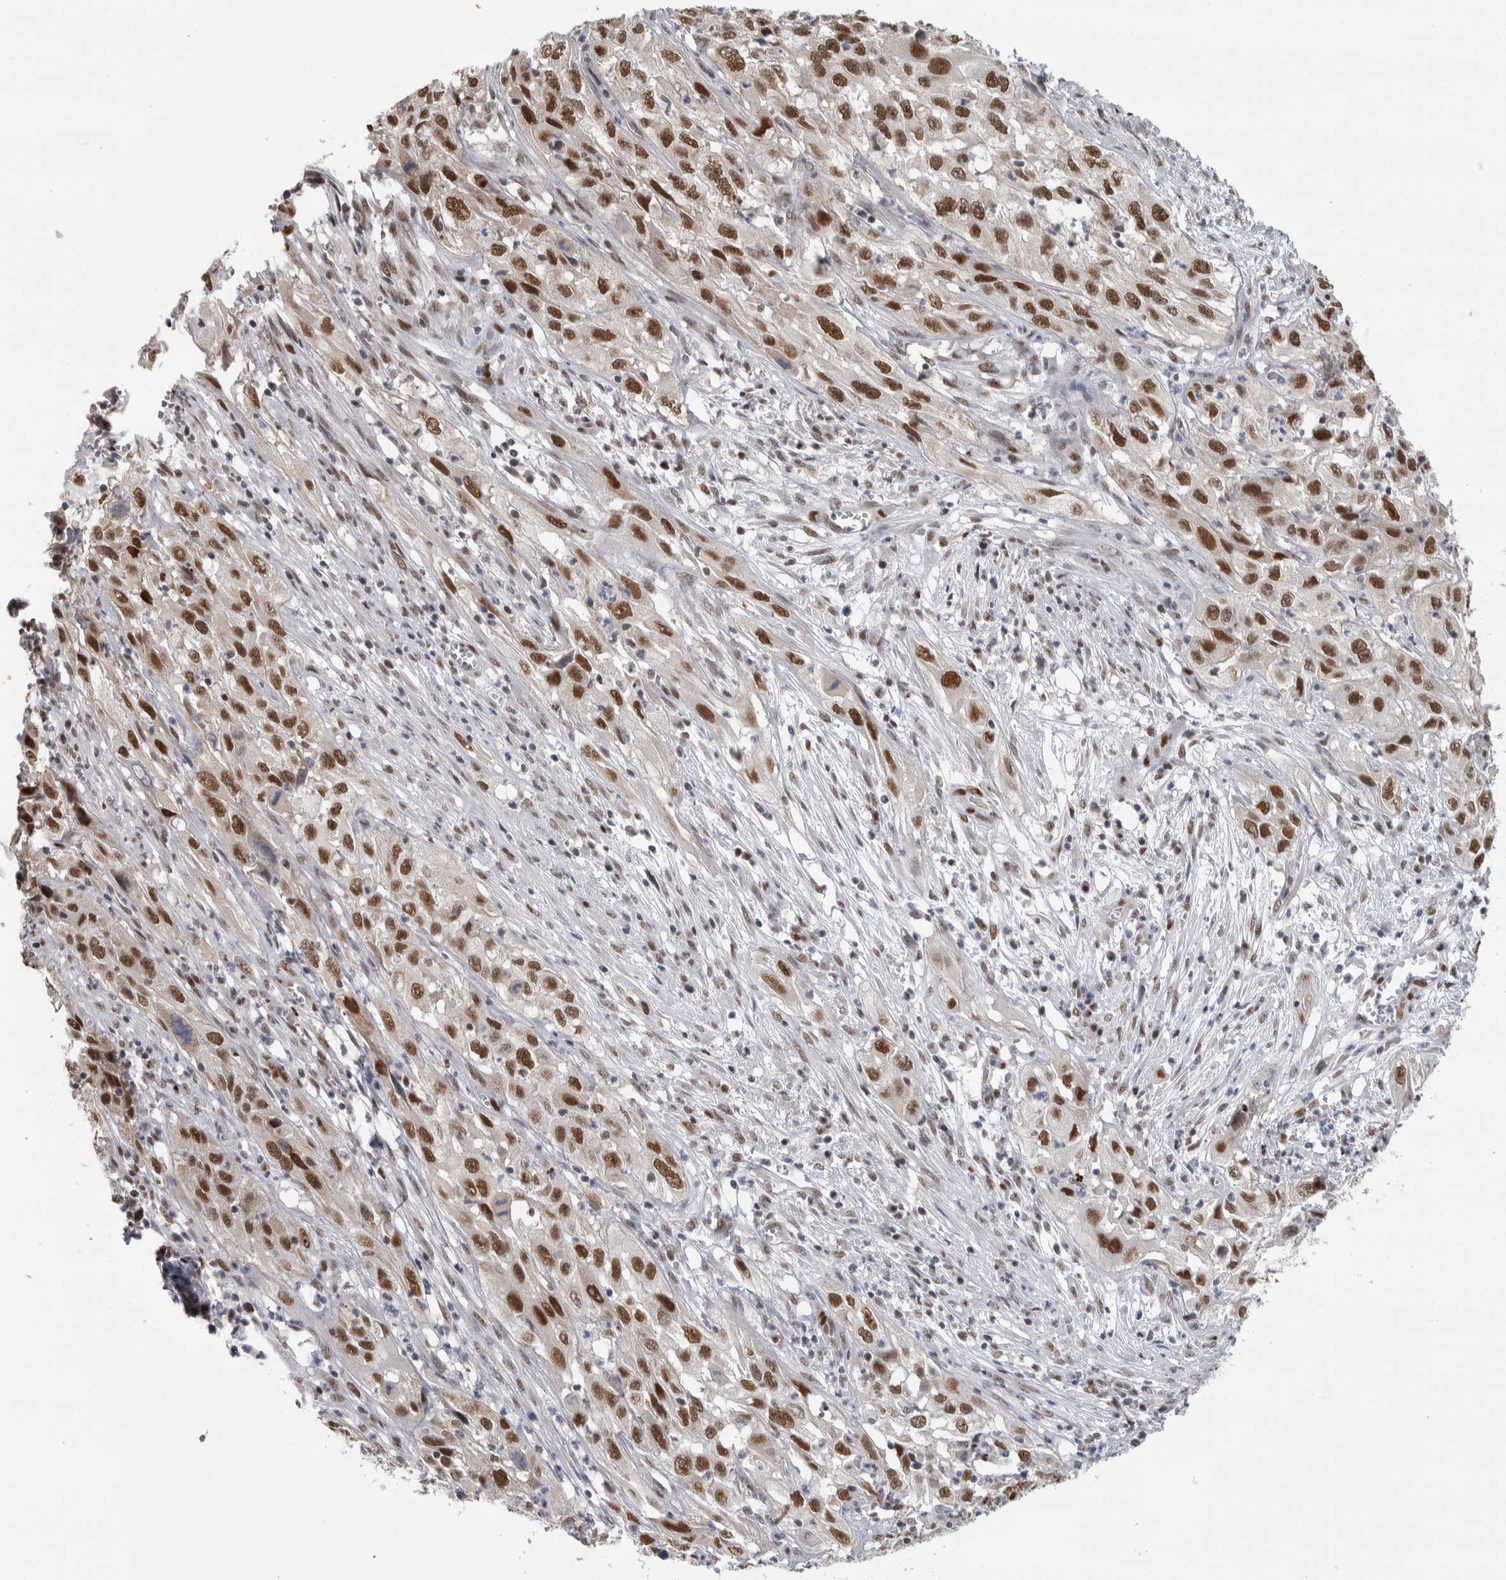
{"staining": {"intensity": "strong", "quantity": ">75%", "location": "cytoplasmic/membranous,nuclear"}, "tissue": "cervical cancer", "cell_type": "Tumor cells", "image_type": "cancer", "snomed": [{"axis": "morphology", "description": "Squamous cell carcinoma, NOS"}, {"axis": "topography", "description": "Cervix"}], "caption": "An image of human squamous cell carcinoma (cervical) stained for a protein demonstrates strong cytoplasmic/membranous and nuclear brown staining in tumor cells.", "gene": "HEXIM2", "patient": {"sex": "female", "age": 32}}